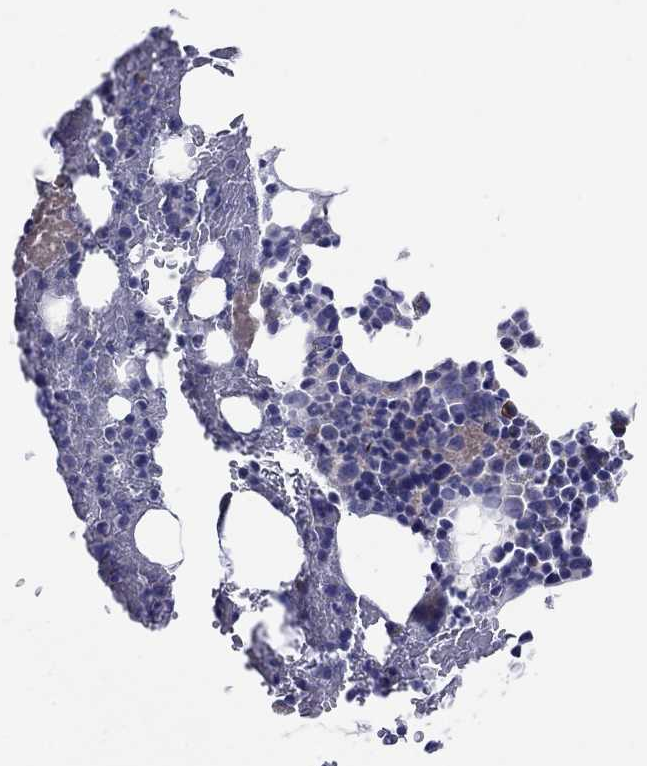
{"staining": {"intensity": "moderate", "quantity": "<25%", "location": "cytoplasmic/membranous"}, "tissue": "bone marrow", "cell_type": "Hematopoietic cells", "image_type": "normal", "snomed": [{"axis": "morphology", "description": "Normal tissue, NOS"}, {"axis": "topography", "description": "Bone marrow"}], "caption": "IHC of unremarkable bone marrow demonstrates low levels of moderate cytoplasmic/membranous expression in about <25% of hematopoietic cells.", "gene": "PLCL2", "patient": {"sex": "male", "age": 83}}